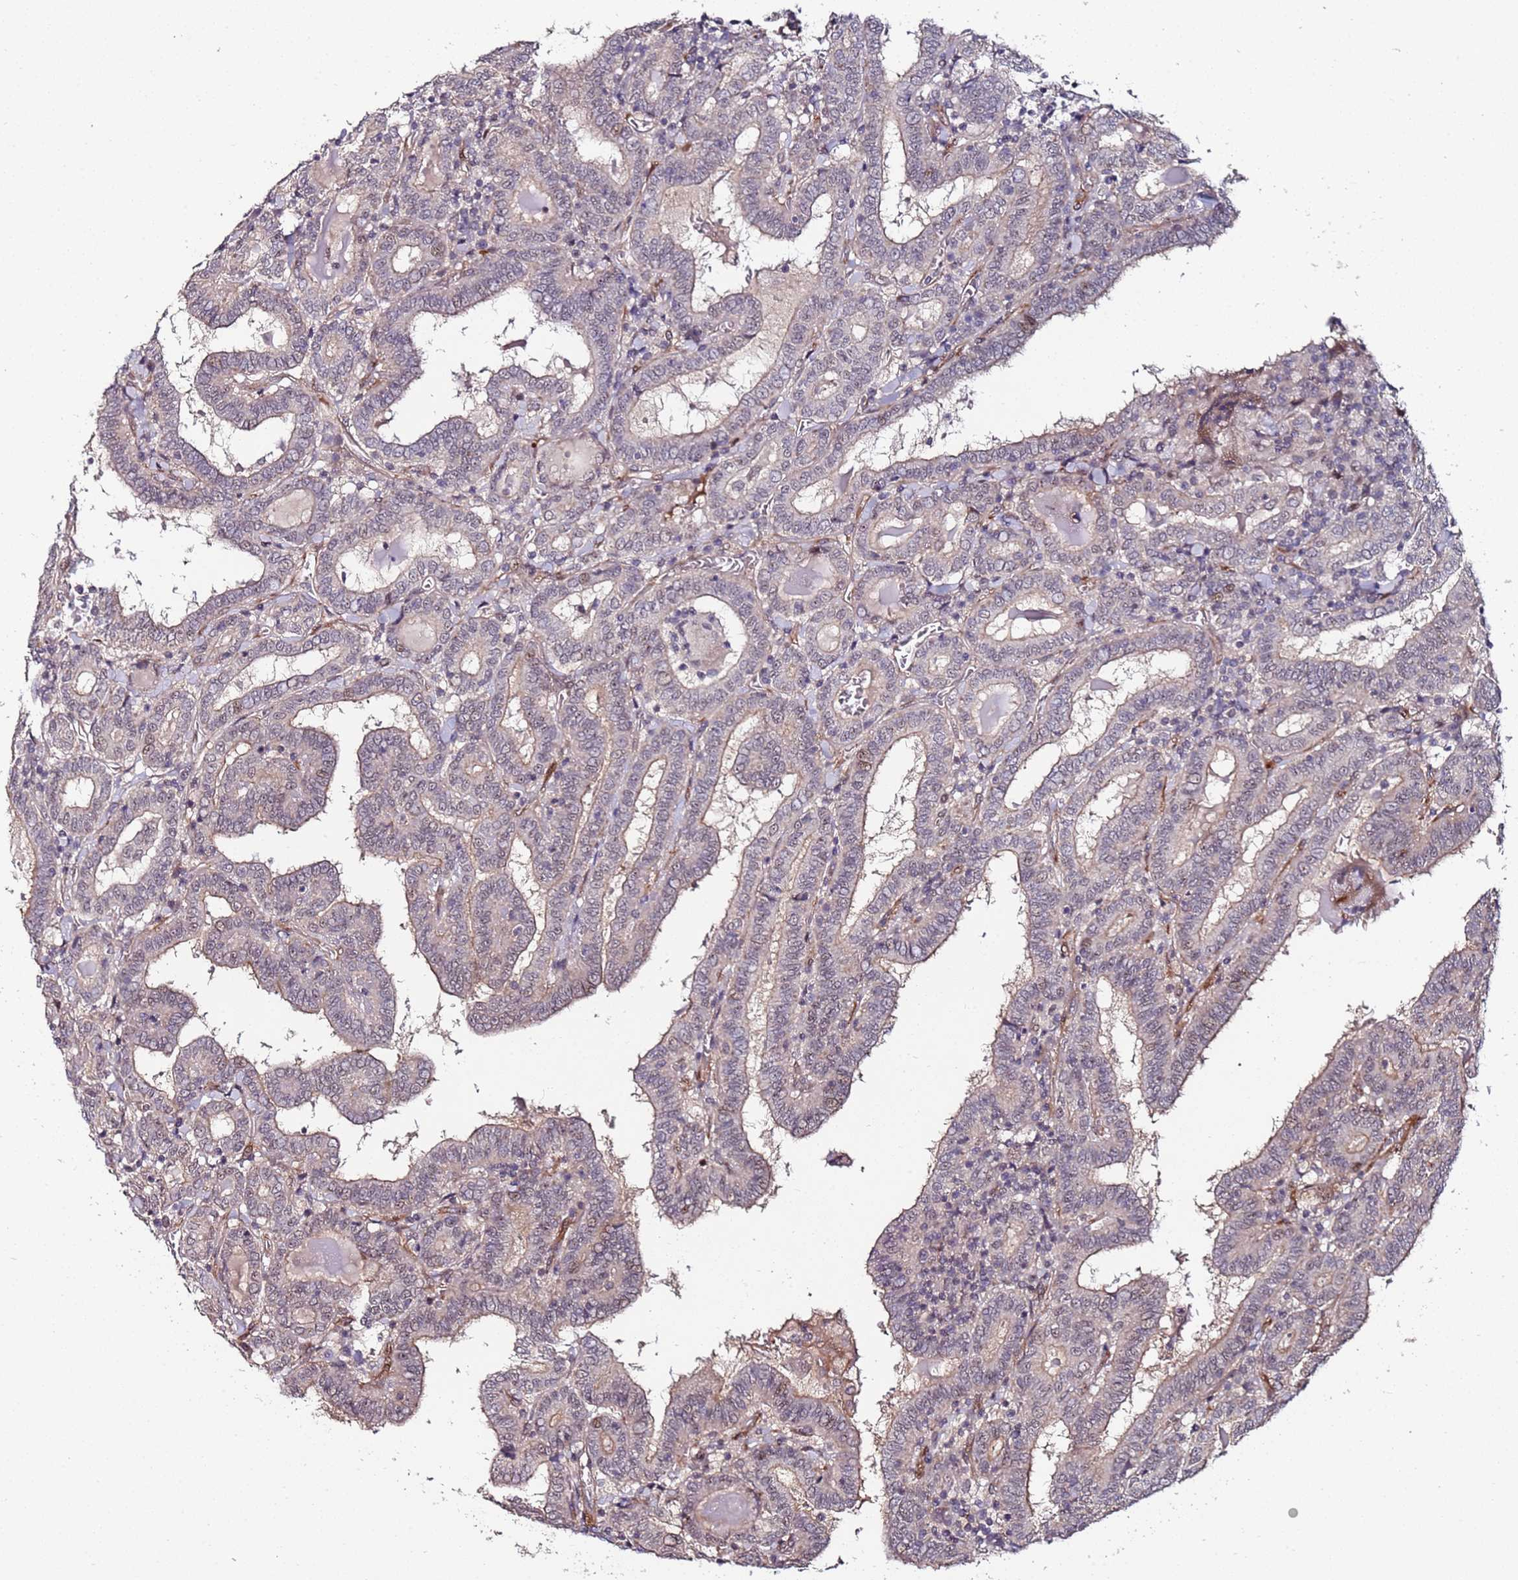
{"staining": {"intensity": "weak", "quantity": "<25%", "location": "cytoplasmic/membranous"}, "tissue": "thyroid cancer", "cell_type": "Tumor cells", "image_type": "cancer", "snomed": [{"axis": "morphology", "description": "Papillary adenocarcinoma, NOS"}, {"axis": "topography", "description": "Thyroid gland"}], "caption": "The IHC photomicrograph has no significant positivity in tumor cells of papillary adenocarcinoma (thyroid) tissue.", "gene": "DUSP28", "patient": {"sex": "female", "age": 72}}